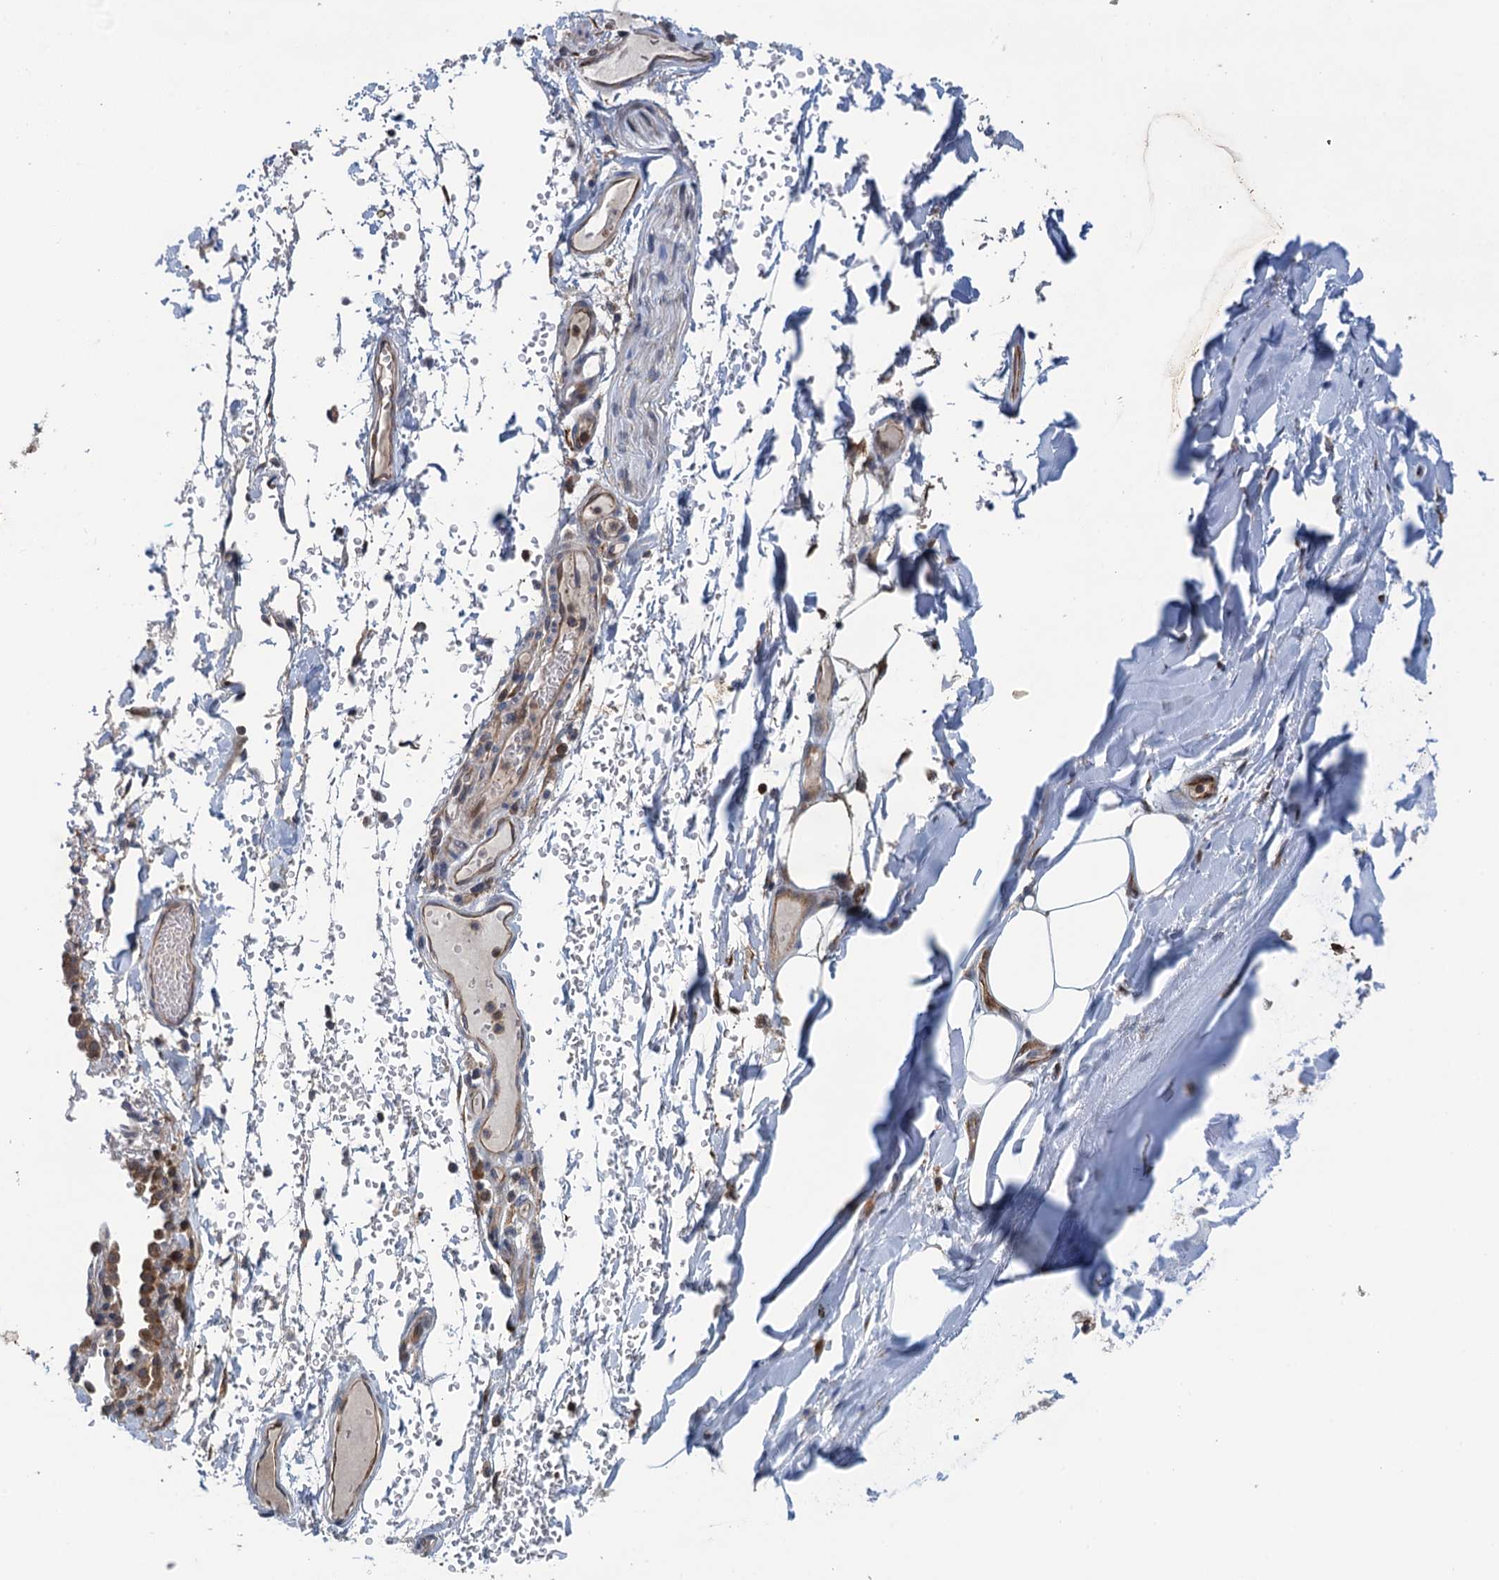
{"staining": {"intensity": "negative", "quantity": "none", "location": "none"}, "tissue": "adipose tissue", "cell_type": "Adipocytes", "image_type": "normal", "snomed": [{"axis": "morphology", "description": "Normal tissue, NOS"}, {"axis": "topography", "description": "Lymph node"}, {"axis": "topography", "description": "Cartilage tissue"}, {"axis": "topography", "description": "Bronchus"}], "caption": "Human adipose tissue stained for a protein using immunohistochemistry (IHC) shows no expression in adipocytes.", "gene": "CNTN5", "patient": {"sex": "male", "age": 63}}